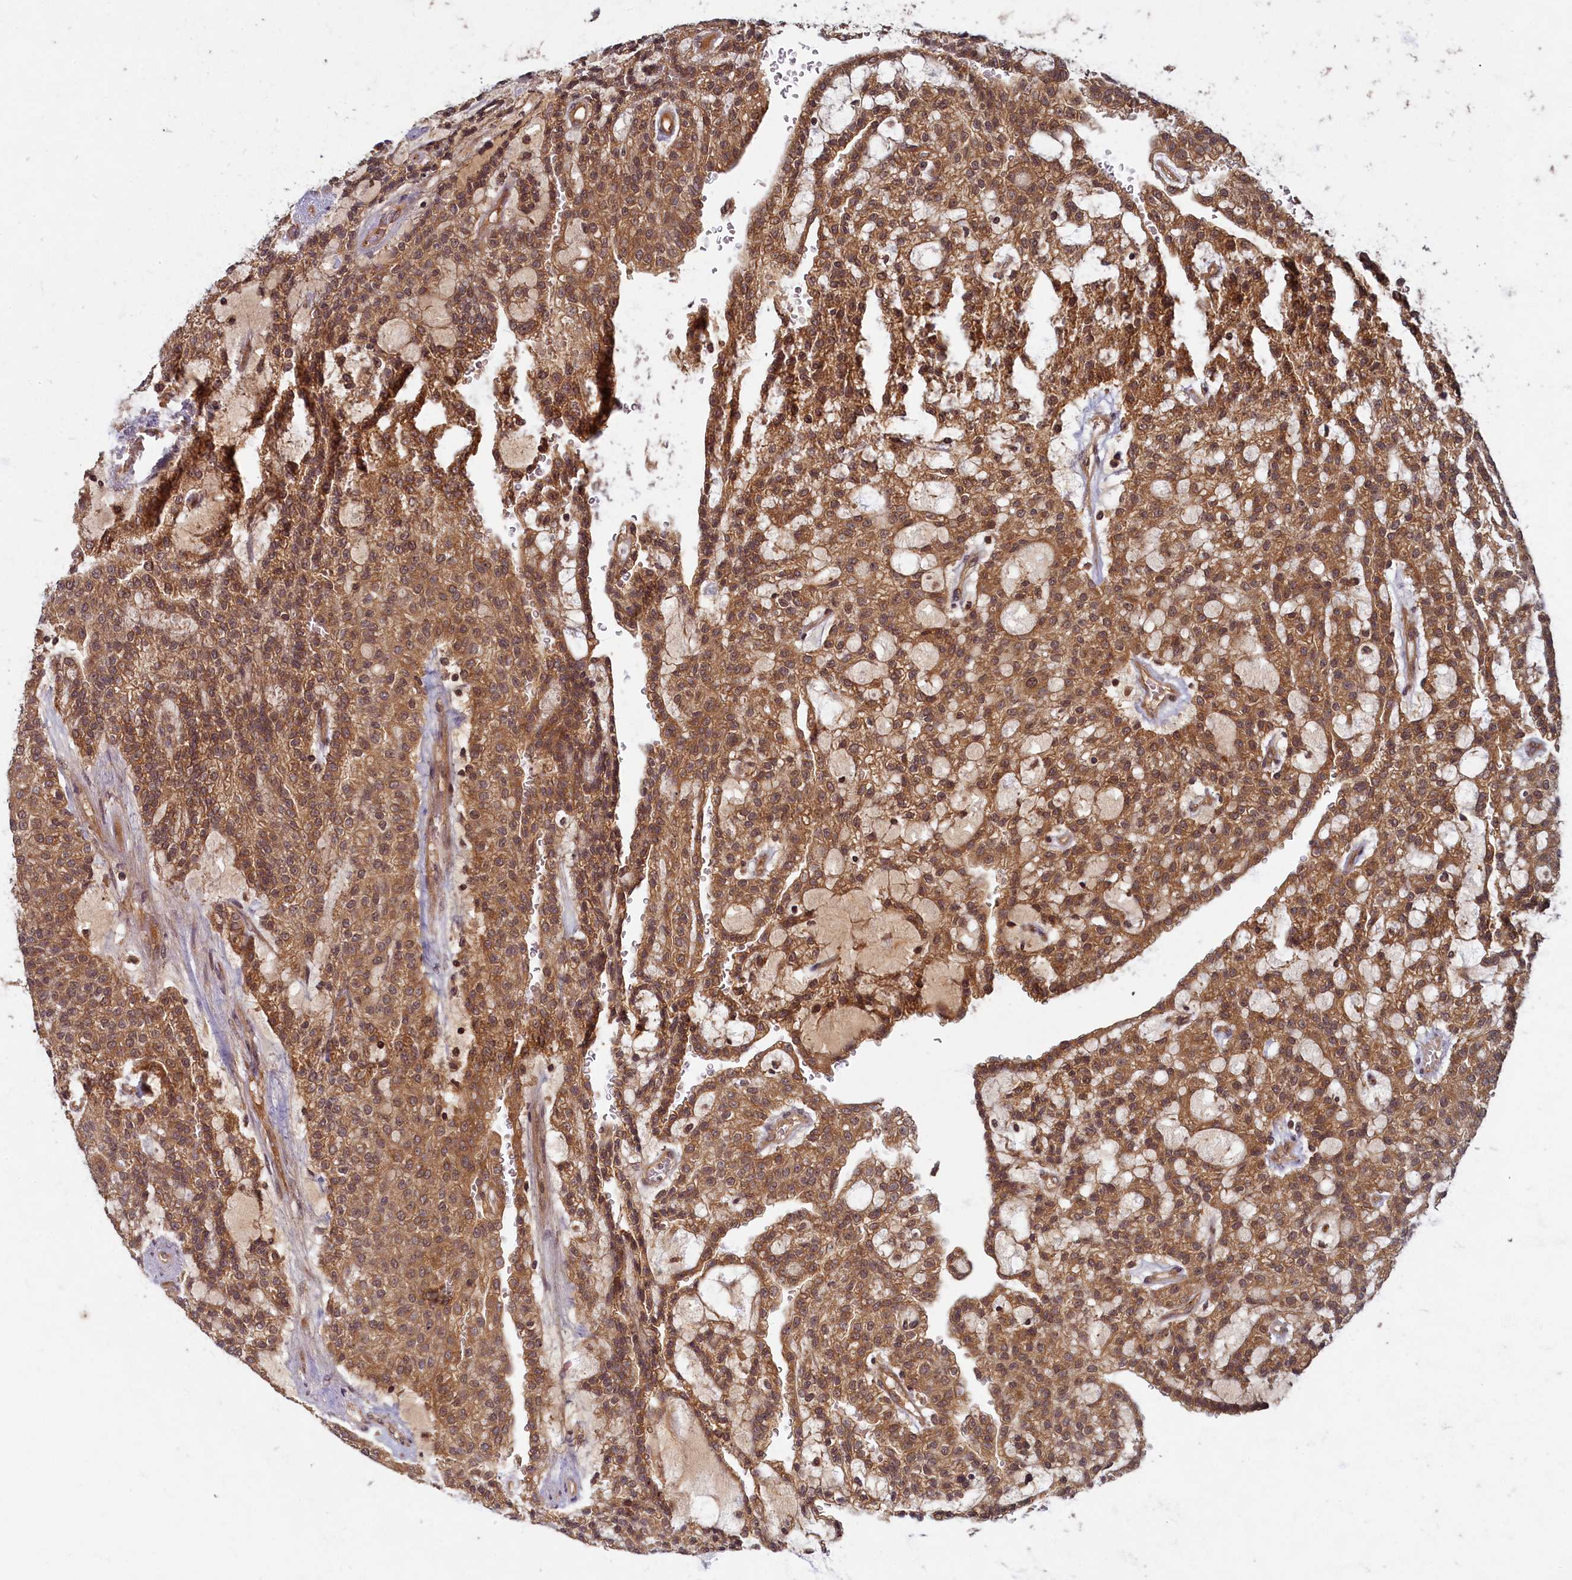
{"staining": {"intensity": "moderate", "quantity": ">75%", "location": "cytoplasmic/membranous"}, "tissue": "renal cancer", "cell_type": "Tumor cells", "image_type": "cancer", "snomed": [{"axis": "morphology", "description": "Adenocarcinoma, NOS"}, {"axis": "topography", "description": "Kidney"}], "caption": "About >75% of tumor cells in human renal cancer exhibit moderate cytoplasmic/membranous protein expression as visualized by brown immunohistochemical staining.", "gene": "BICD1", "patient": {"sex": "male", "age": 63}}